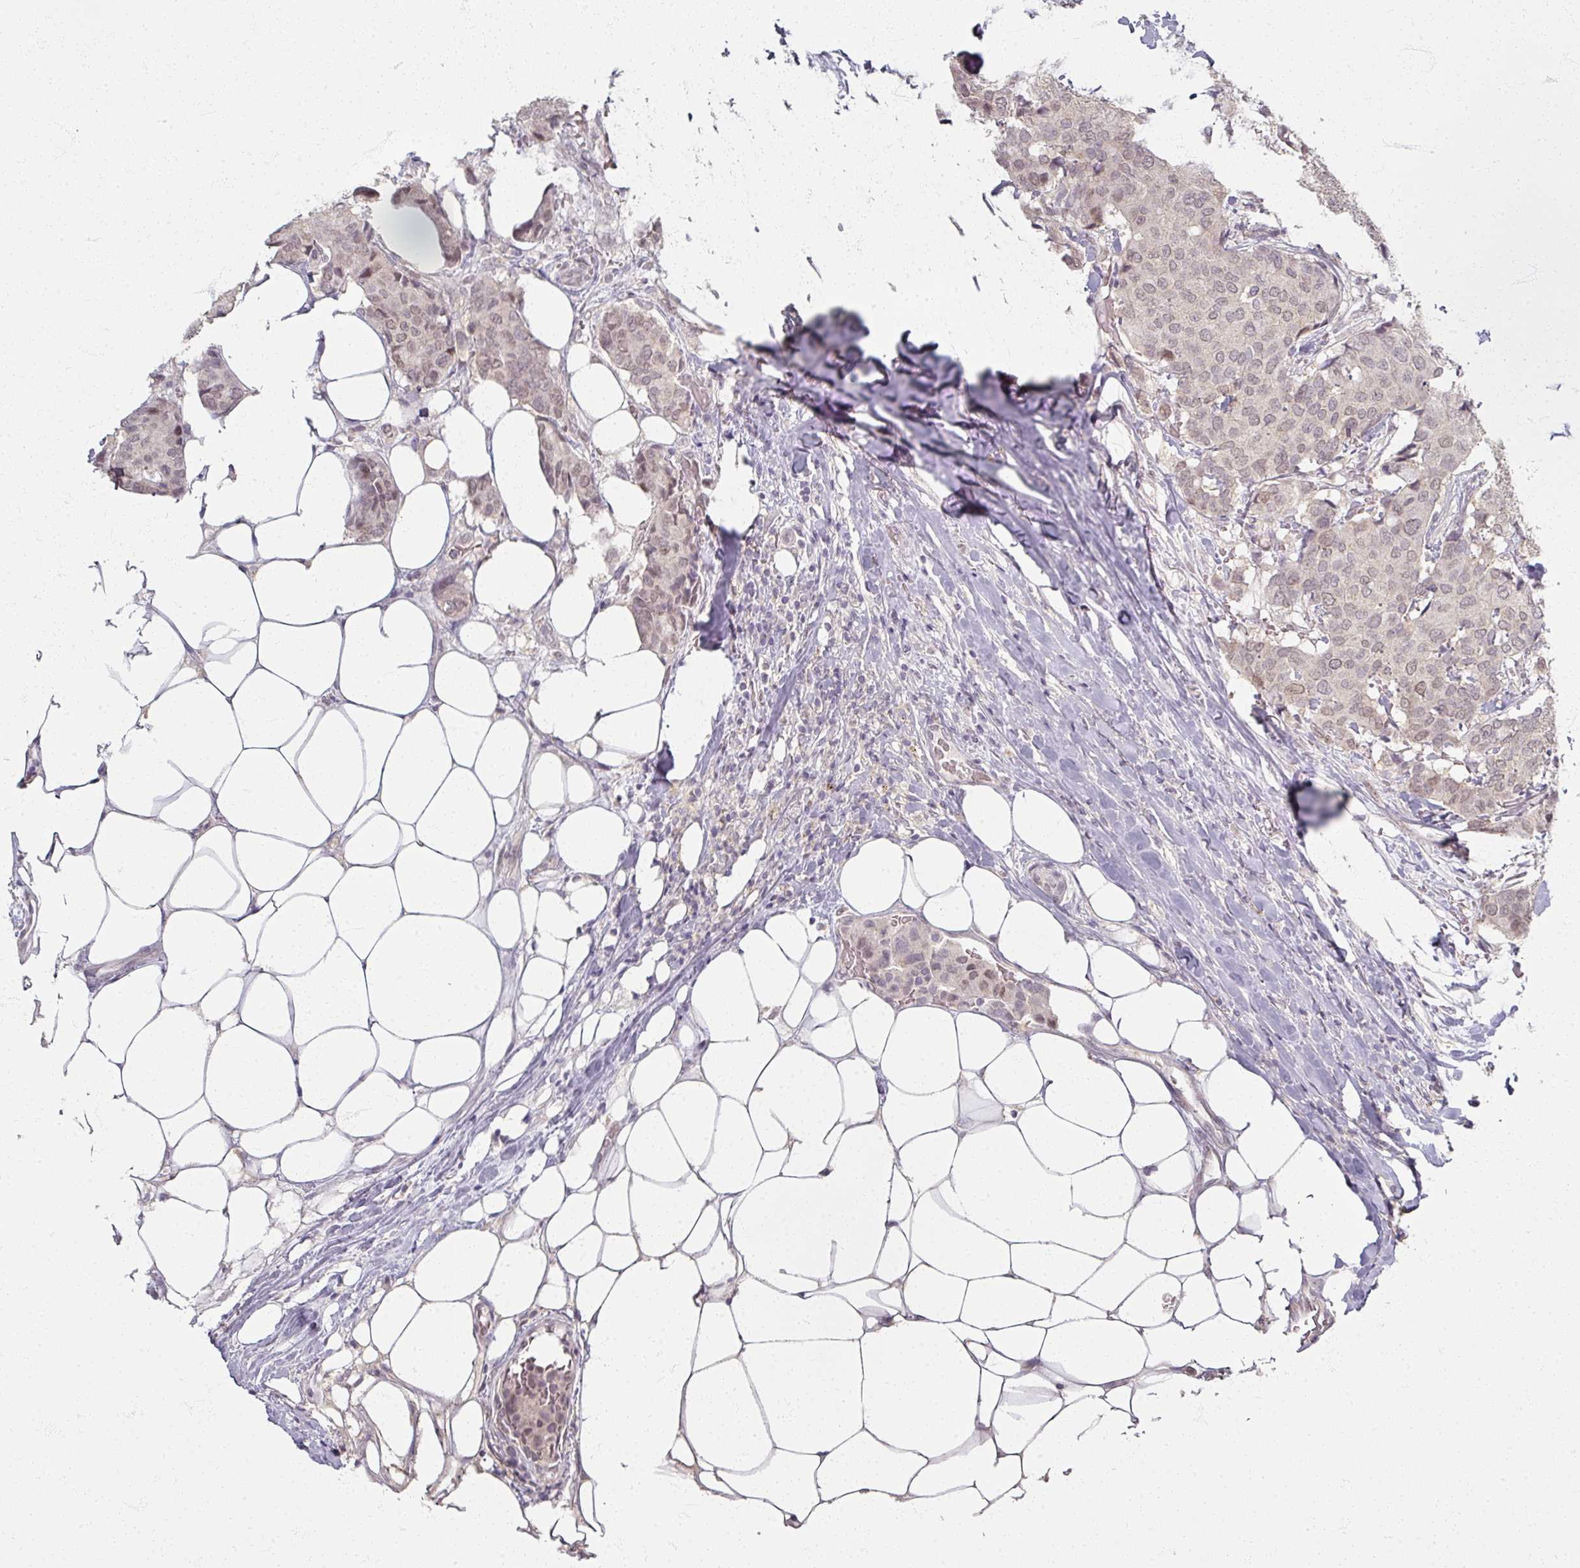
{"staining": {"intensity": "weak", "quantity": "<25%", "location": "nuclear"}, "tissue": "breast cancer", "cell_type": "Tumor cells", "image_type": "cancer", "snomed": [{"axis": "morphology", "description": "Duct carcinoma"}, {"axis": "topography", "description": "Breast"}], "caption": "Micrograph shows no protein expression in tumor cells of intraductal carcinoma (breast) tissue.", "gene": "SOX11", "patient": {"sex": "female", "age": 75}}